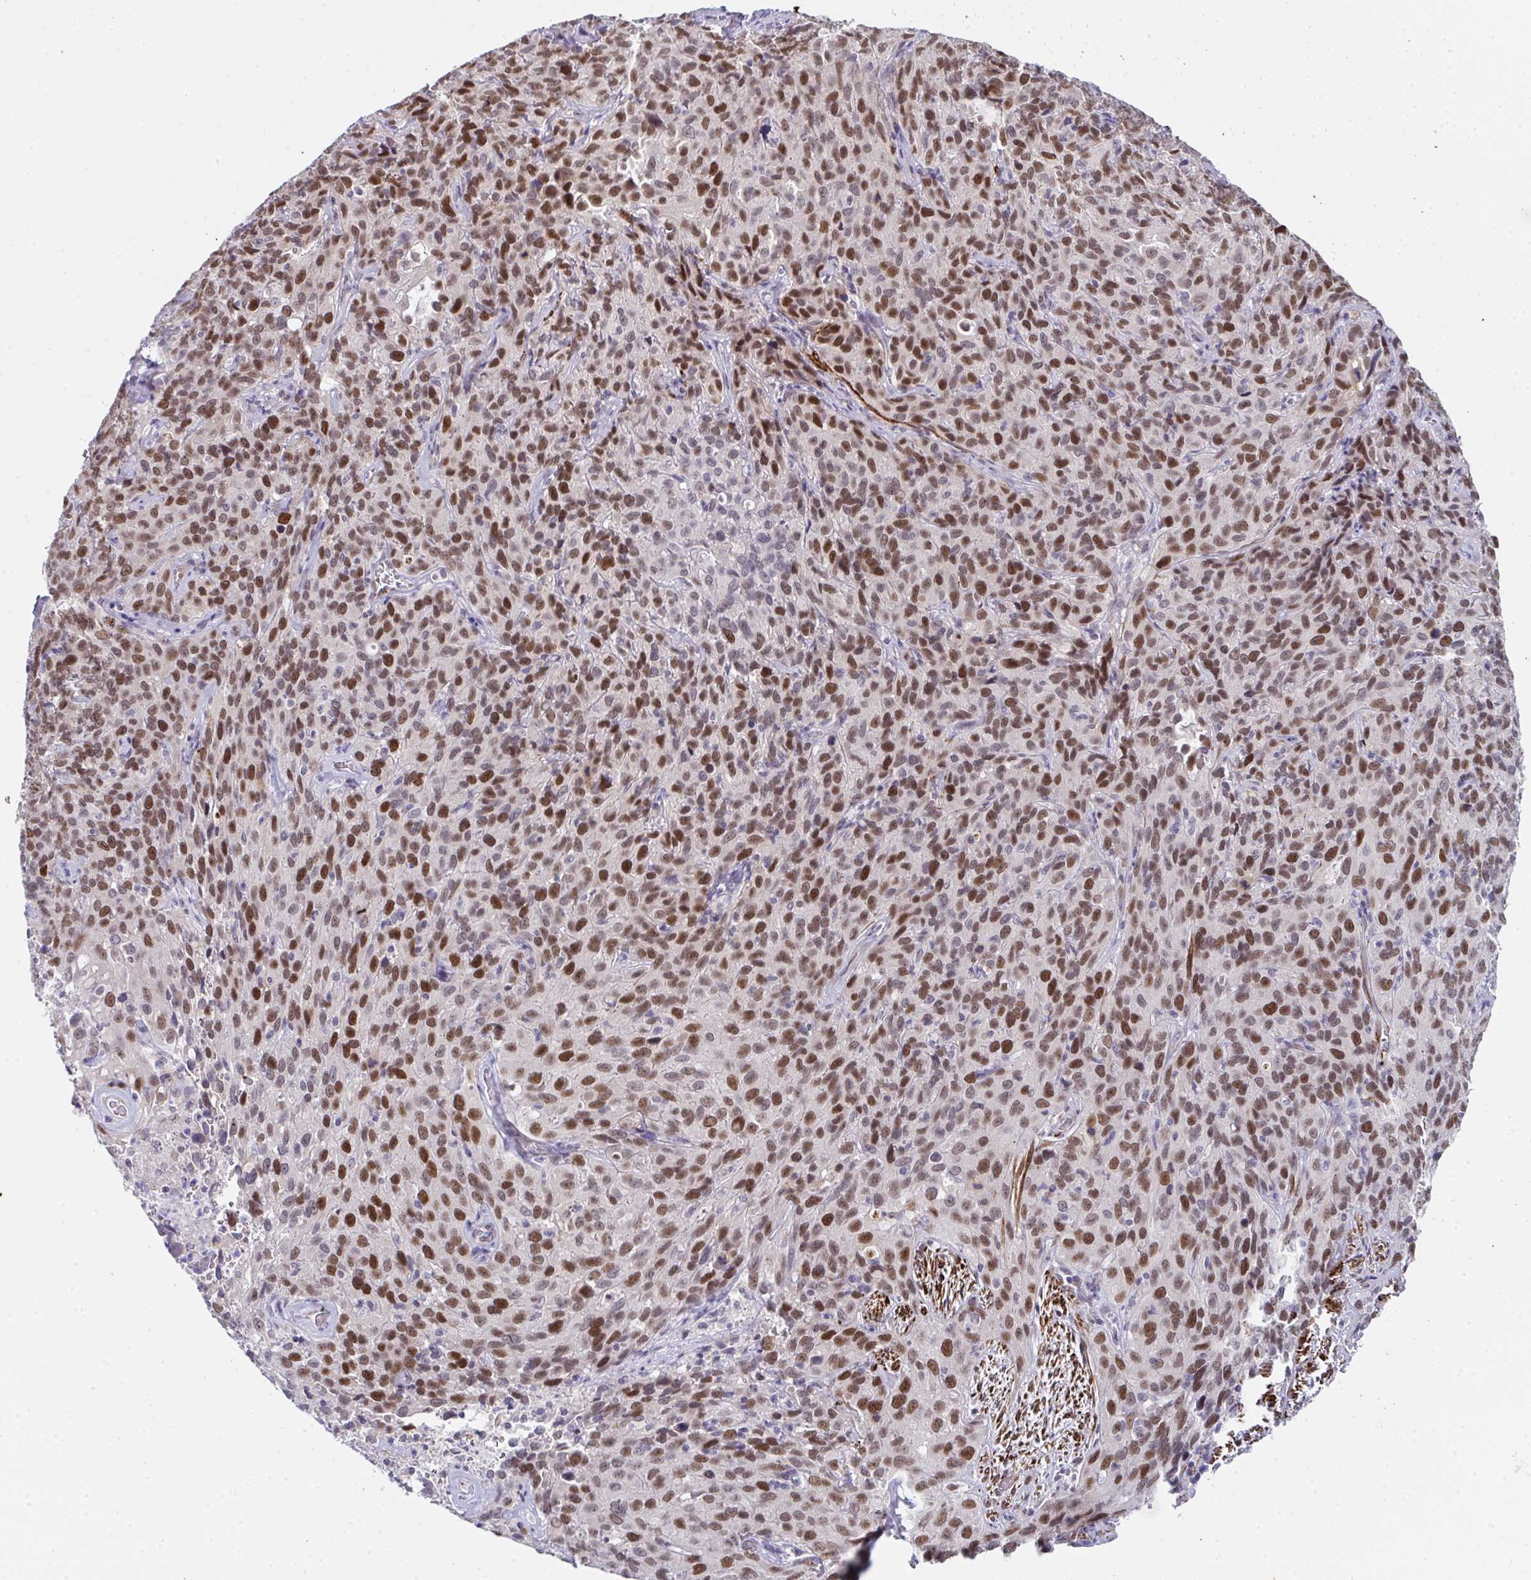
{"staining": {"intensity": "moderate", "quantity": ">75%", "location": "nuclear"}, "tissue": "cervical cancer", "cell_type": "Tumor cells", "image_type": "cancer", "snomed": [{"axis": "morphology", "description": "Squamous cell carcinoma, NOS"}, {"axis": "topography", "description": "Cervix"}], "caption": "The micrograph exhibits staining of cervical cancer, revealing moderate nuclear protein expression (brown color) within tumor cells.", "gene": "GINS2", "patient": {"sex": "female", "age": 51}}